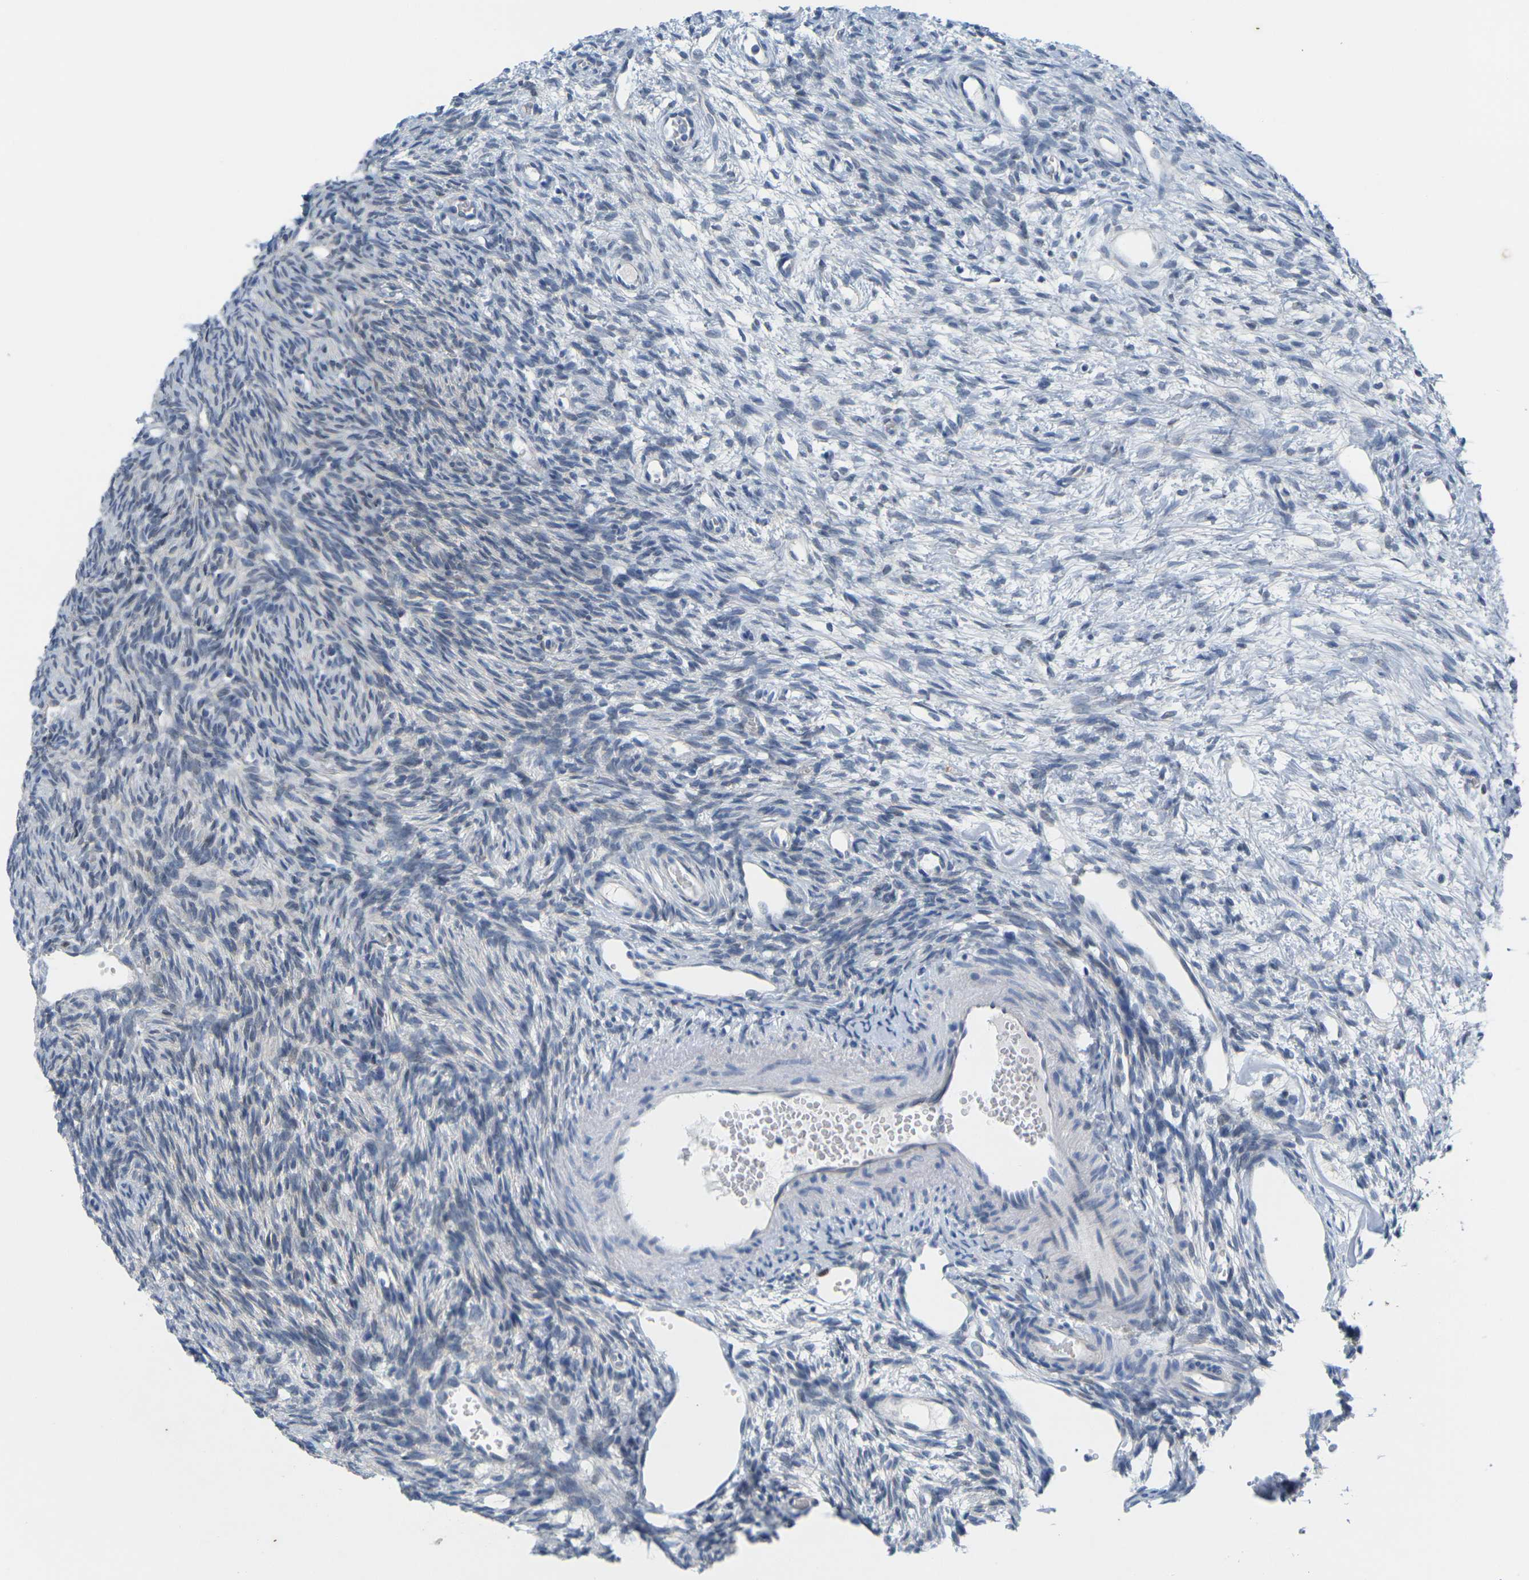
{"staining": {"intensity": "negative", "quantity": "none", "location": "none"}, "tissue": "ovary", "cell_type": "Ovarian stroma cells", "image_type": "normal", "snomed": [{"axis": "morphology", "description": "Normal tissue, NOS"}, {"axis": "topography", "description": "Ovary"}], "caption": "This is an IHC micrograph of benign human ovary. There is no positivity in ovarian stroma cells.", "gene": "CDK2", "patient": {"sex": "female", "age": 33}}